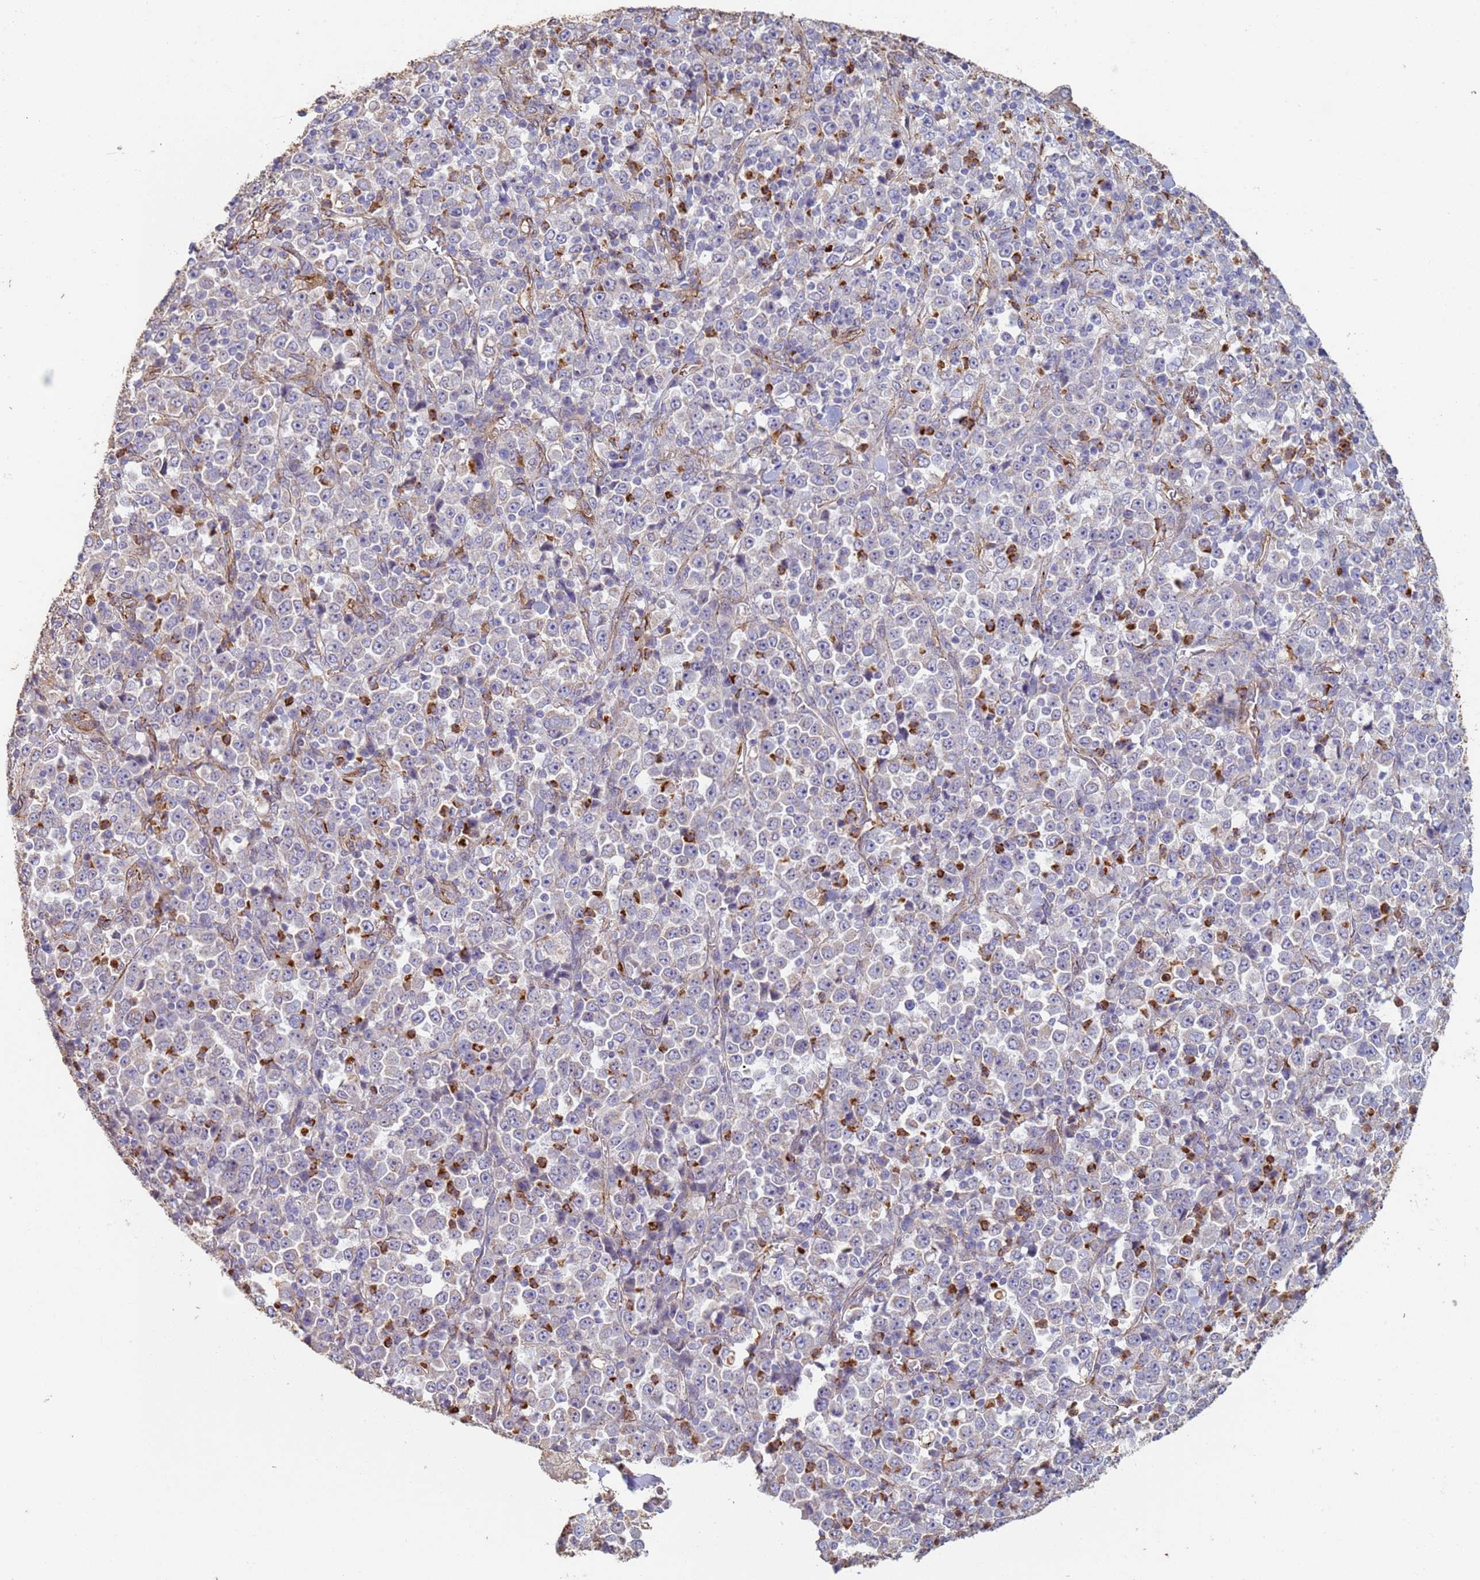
{"staining": {"intensity": "negative", "quantity": "none", "location": "none"}, "tissue": "stomach cancer", "cell_type": "Tumor cells", "image_type": "cancer", "snomed": [{"axis": "morphology", "description": "Normal tissue, NOS"}, {"axis": "morphology", "description": "Adenocarcinoma, NOS"}, {"axis": "topography", "description": "Stomach, upper"}, {"axis": "topography", "description": "Stomach"}], "caption": "High power microscopy histopathology image of an IHC image of stomach cancer (adenocarcinoma), revealing no significant positivity in tumor cells.", "gene": "GASK1A", "patient": {"sex": "male", "age": 59}}